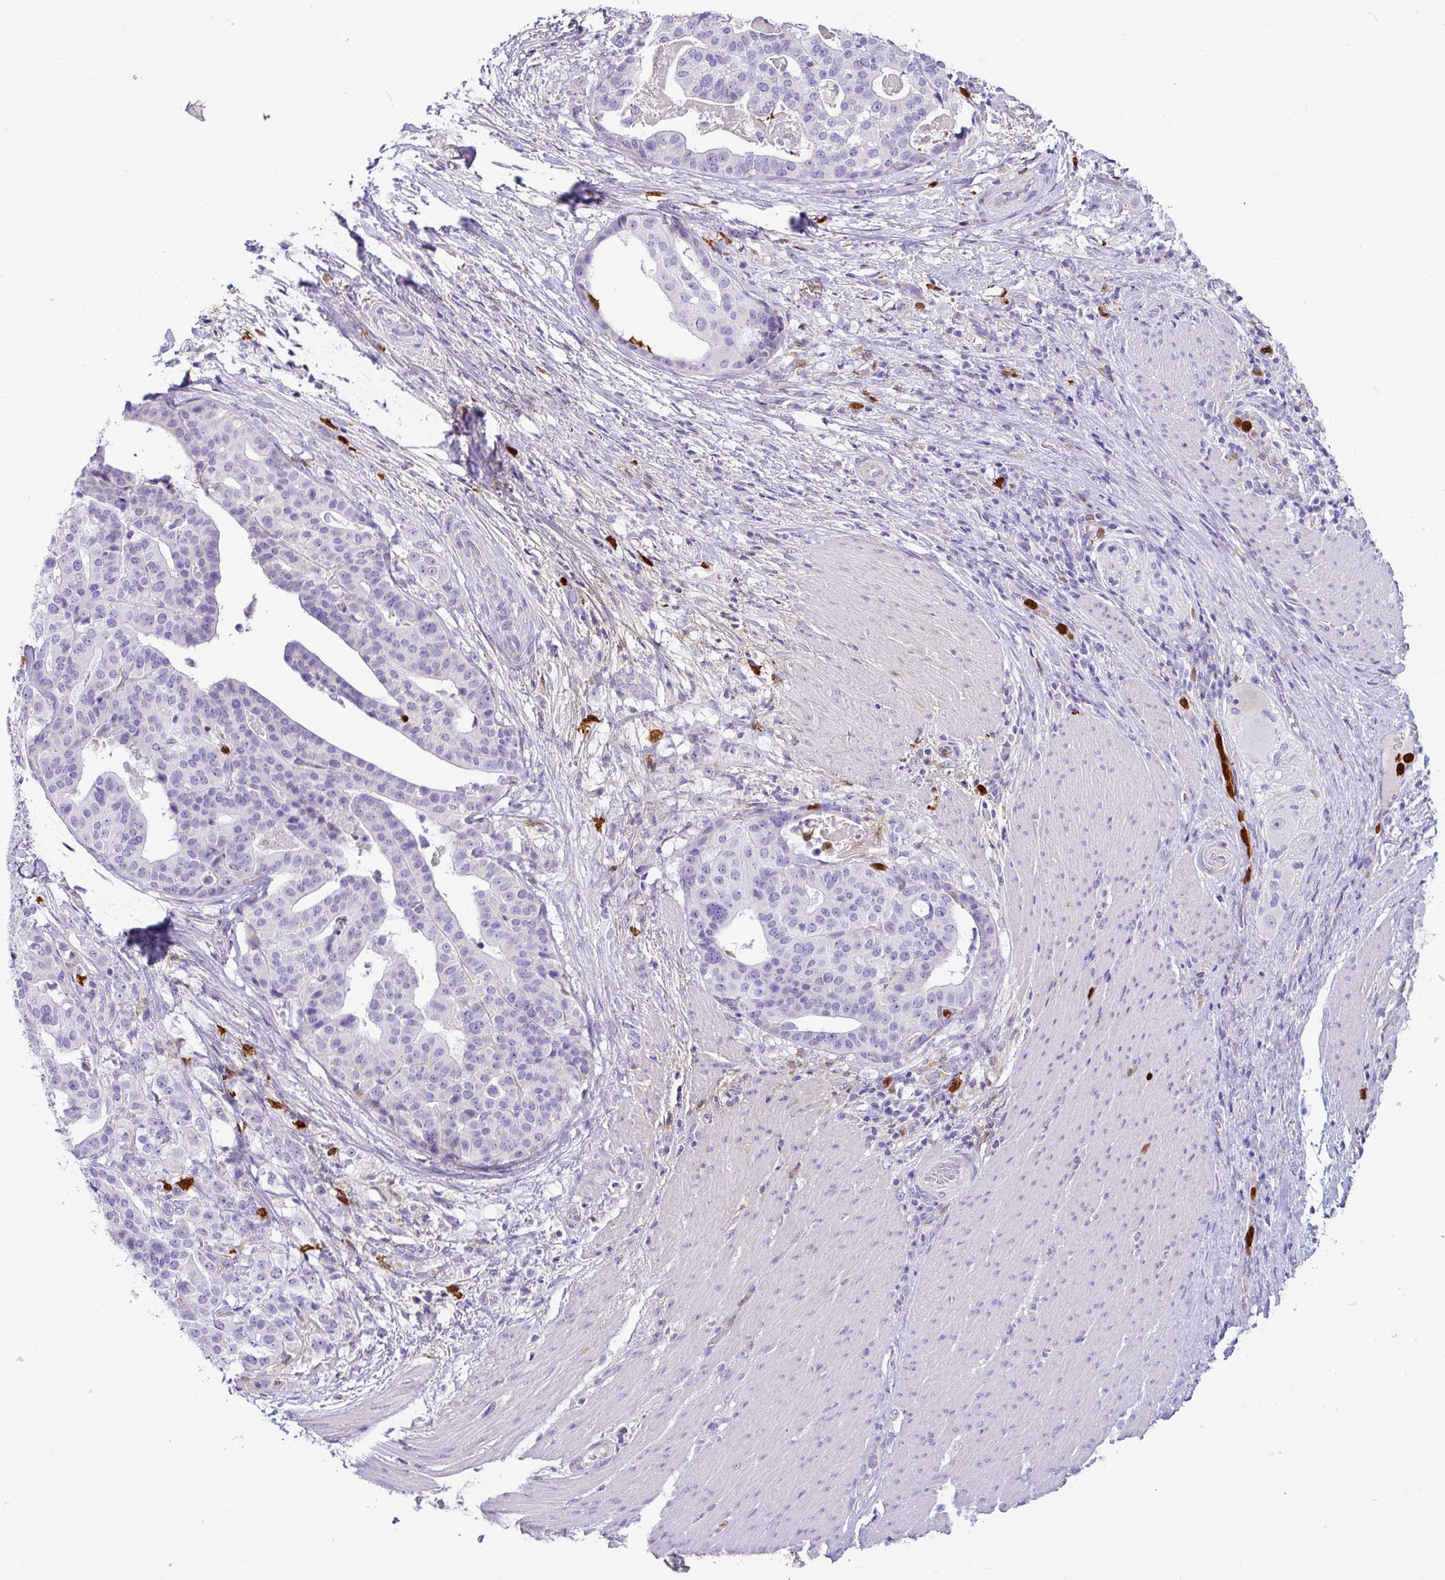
{"staining": {"intensity": "negative", "quantity": "none", "location": "none"}, "tissue": "stomach cancer", "cell_type": "Tumor cells", "image_type": "cancer", "snomed": [{"axis": "morphology", "description": "Adenocarcinoma, NOS"}, {"axis": "topography", "description": "Stomach"}], "caption": "Image shows no significant protein positivity in tumor cells of stomach cancer.", "gene": "SH2D3C", "patient": {"sex": "male", "age": 48}}